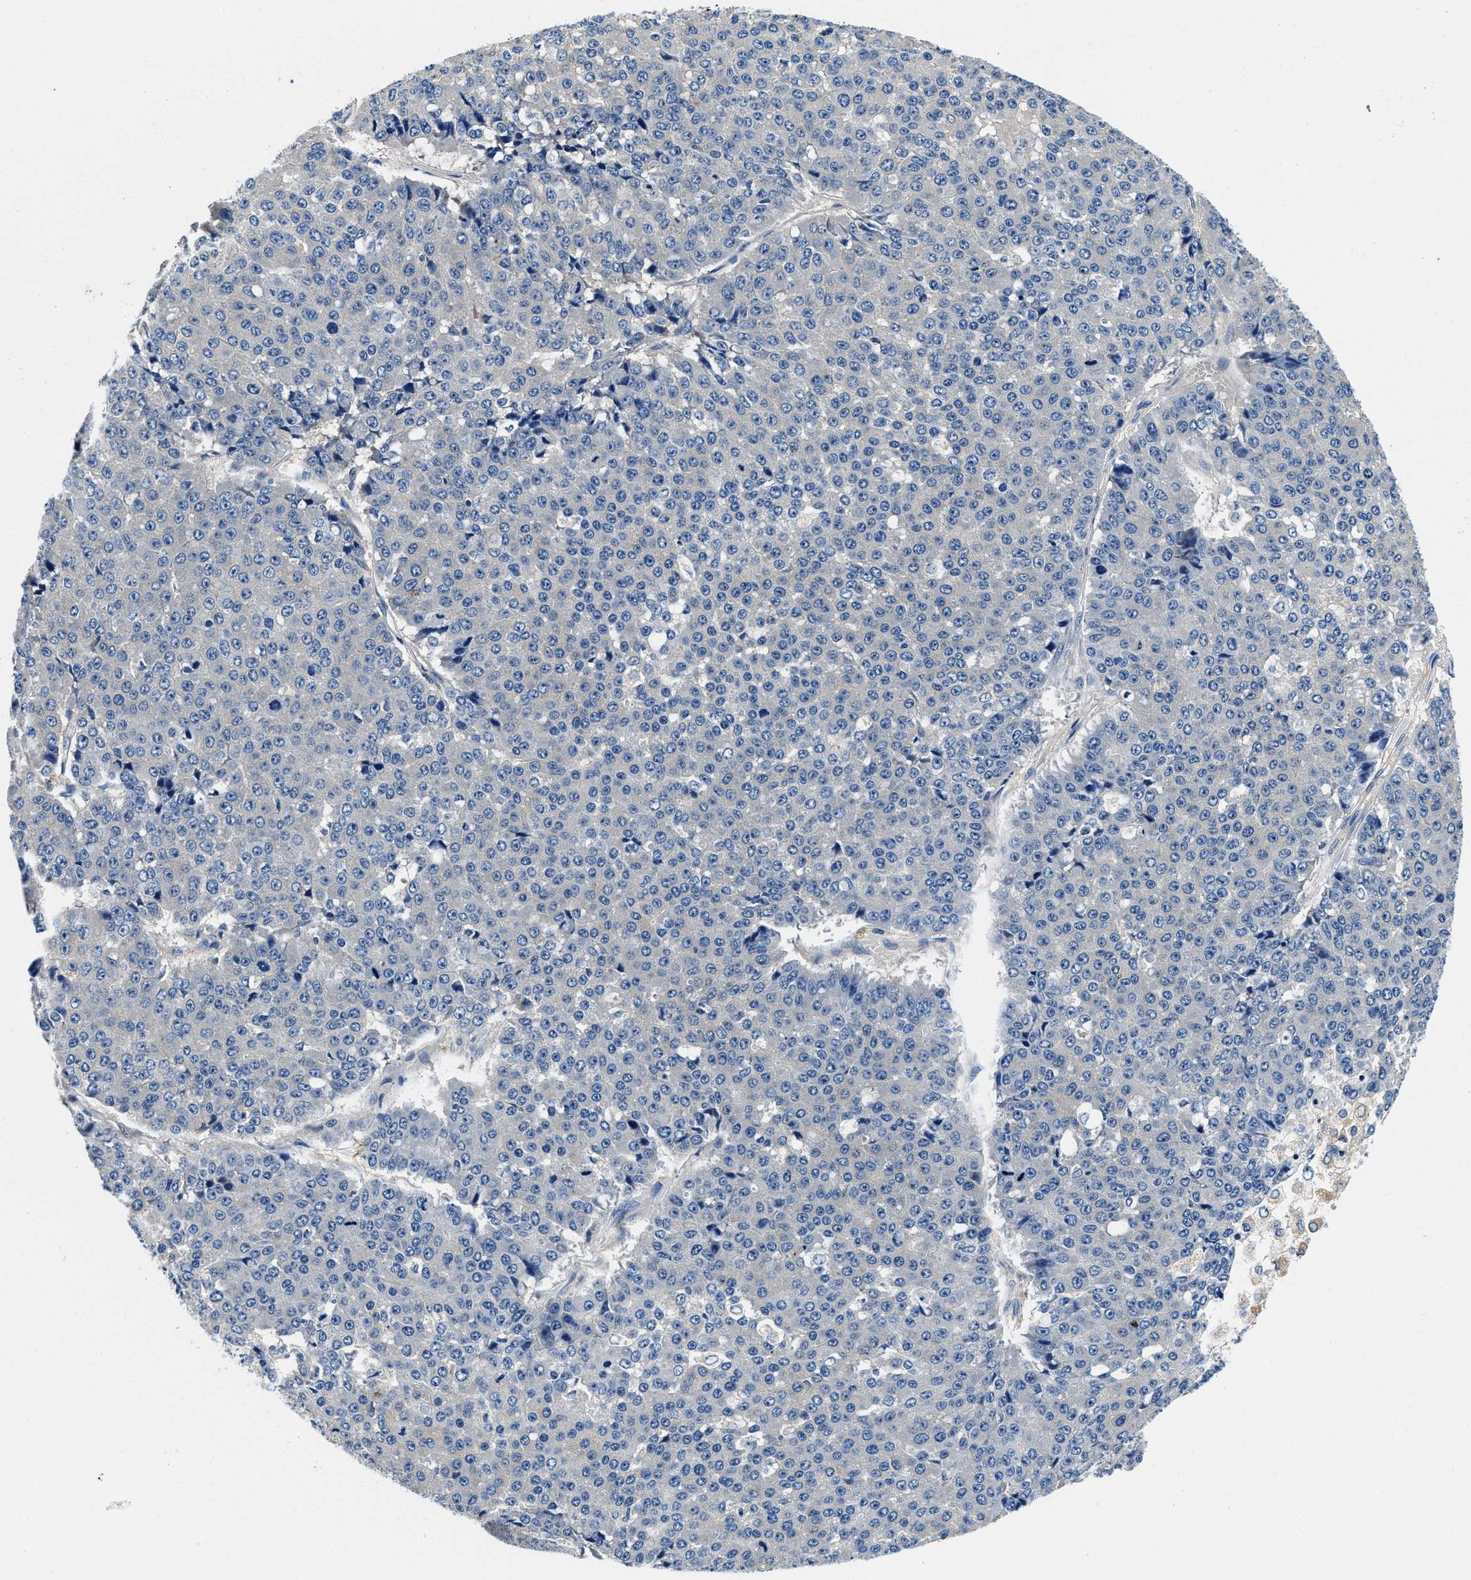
{"staining": {"intensity": "negative", "quantity": "none", "location": "none"}, "tissue": "pancreatic cancer", "cell_type": "Tumor cells", "image_type": "cancer", "snomed": [{"axis": "morphology", "description": "Adenocarcinoma, NOS"}, {"axis": "topography", "description": "Pancreas"}], "caption": "An IHC histopathology image of pancreatic cancer (adenocarcinoma) is shown. There is no staining in tumor cells of pancreatic cancer (adenocarcinoma). (Stains: DAB (3,3'-diaminobenzidine) IHC with hematoxylin counter stain, Microscopy: brightfield microscopy at high magnification).", "gene": "ZFAND3", "patient": {"sex": "male", "age": 50}}